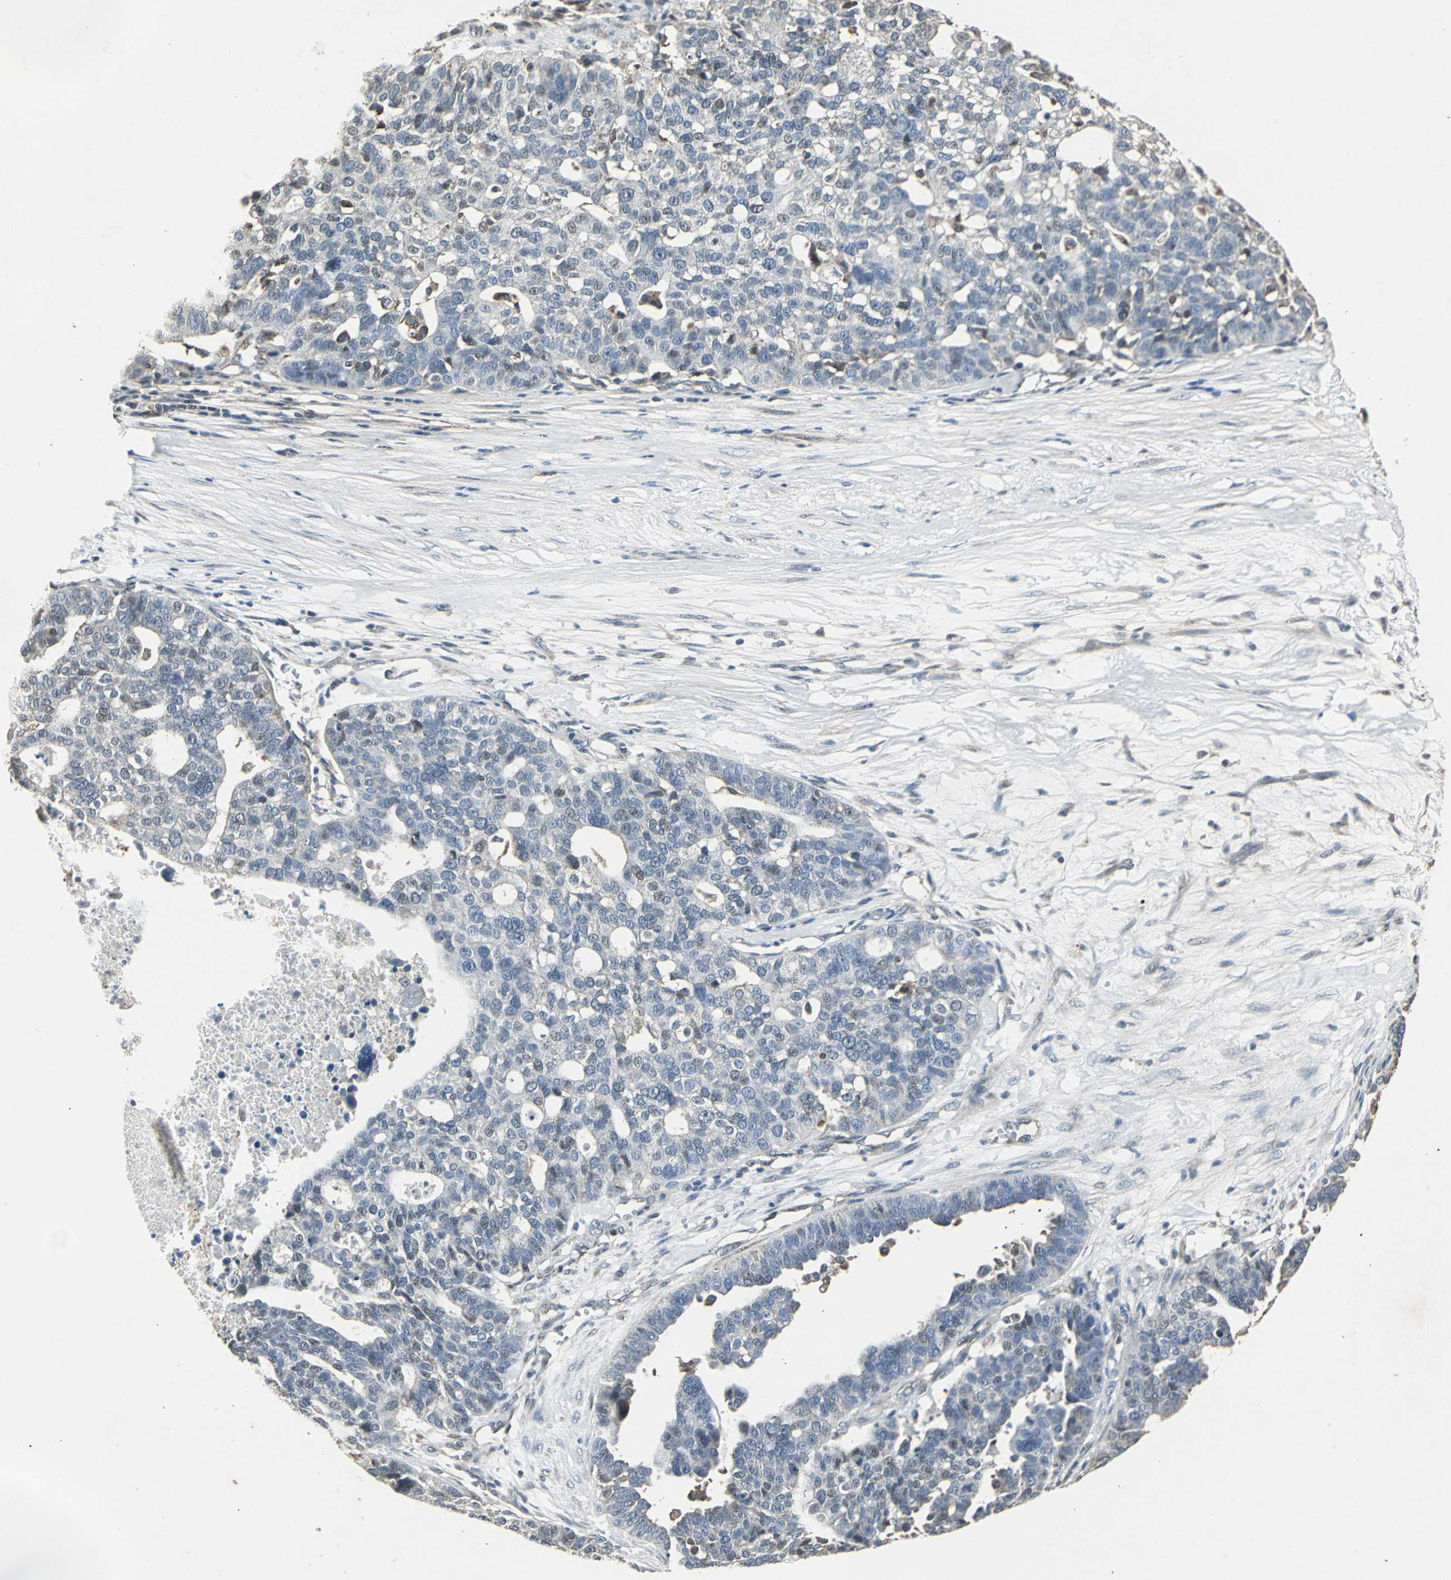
{"staining": {"intensity": "weak", "quantity": "<25%", "location": "cytoplasmic/membranous"}, "tissue": "ovarian cancer", "cell_type": "Tumor cells", "image_type": "cancer", "snomed": [{"axis": "morphology", "description": "Cystadenocarcinoma, serous, NOS"}, {"axis": "topography", "description": "Ovary"}], "caption": "DAB immunohistochemical staining of human ovarian cancer (serous cystadenocarcinoma) displays no significant expression in tumor cells.", "gene": "DNAJB4", "patient": {"sex": "female", "age": 59}}